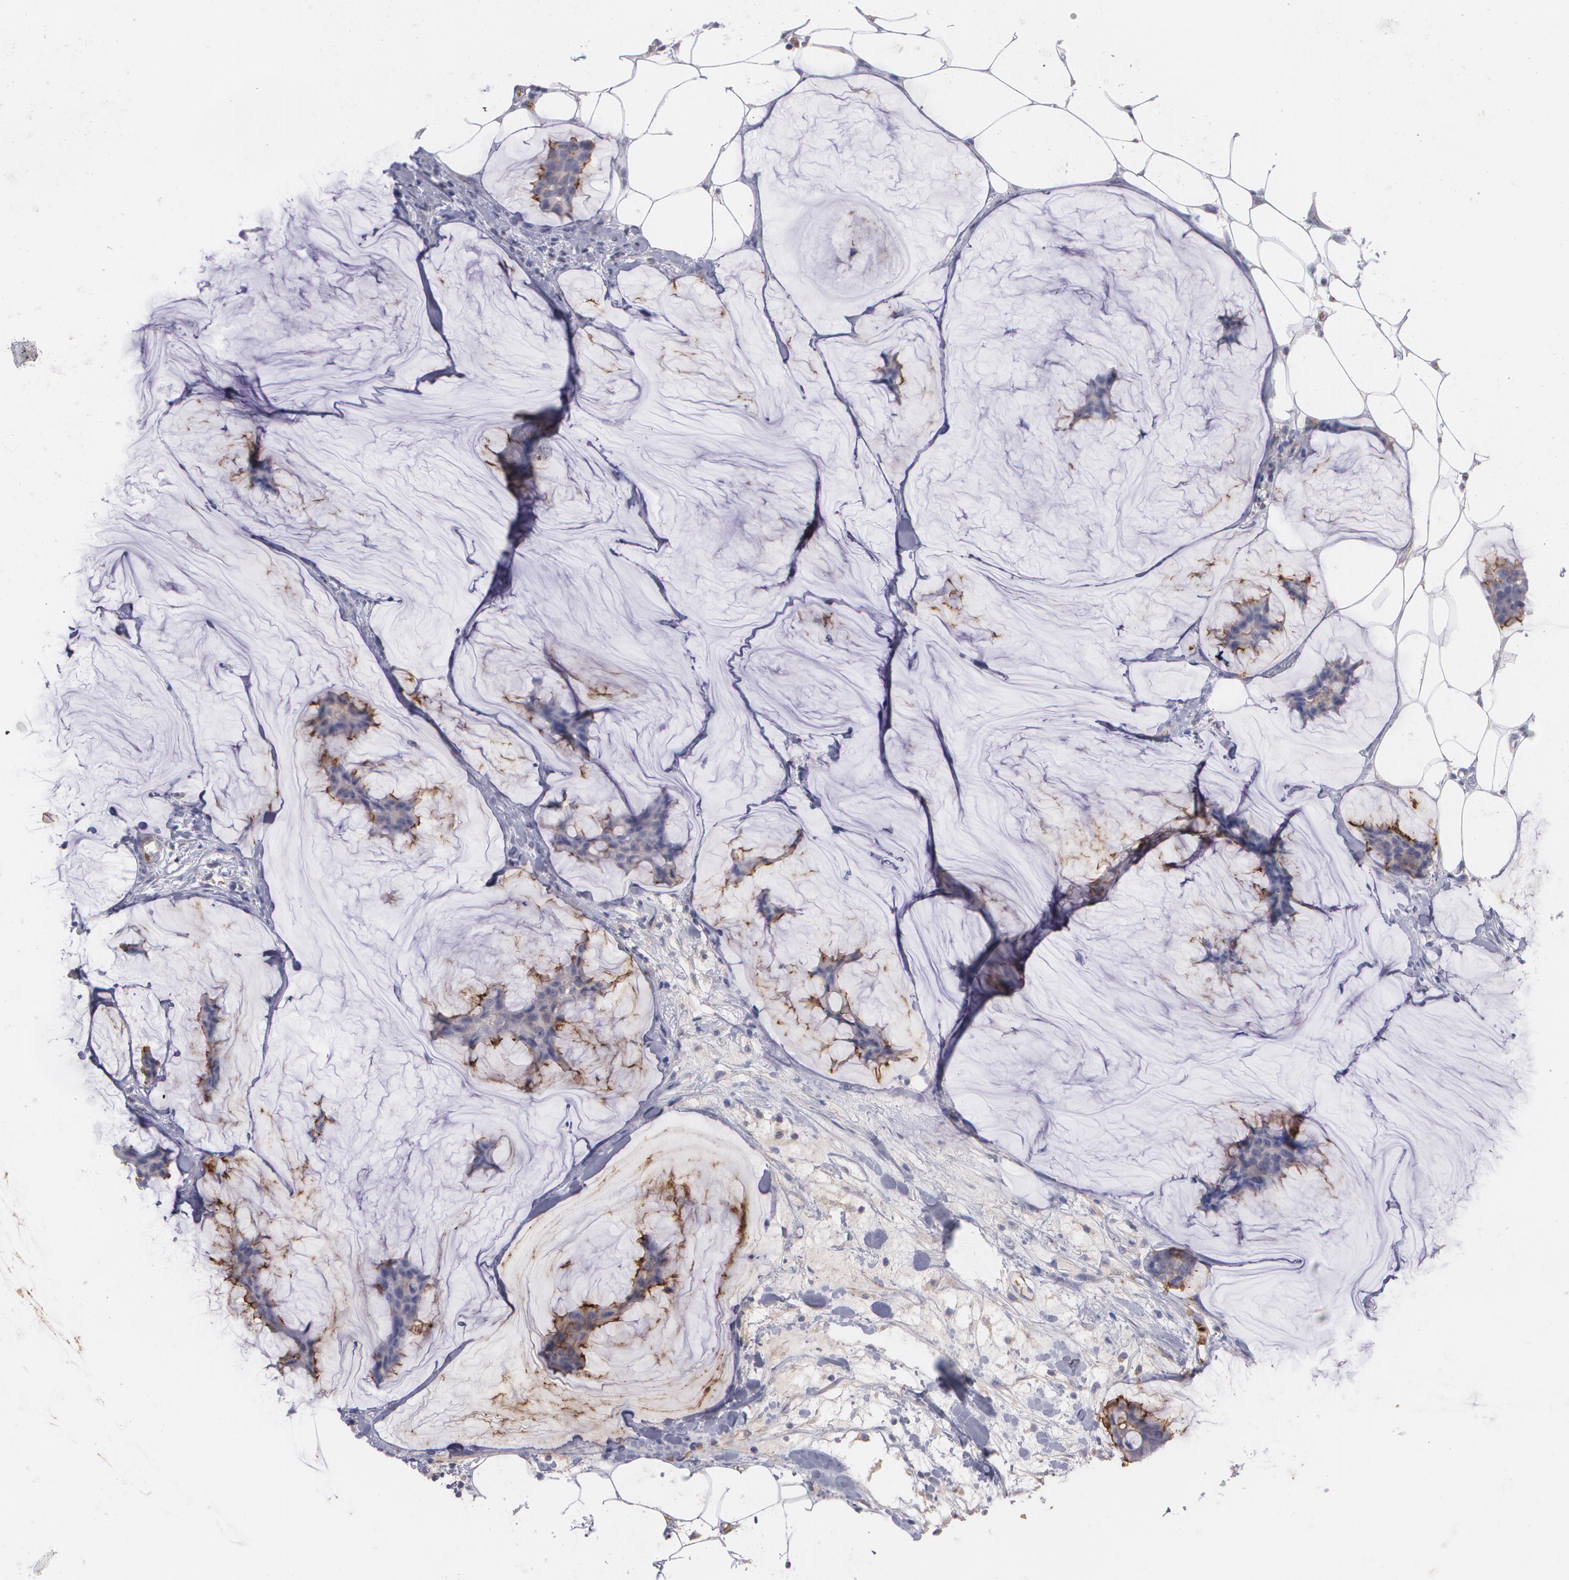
{"staining": {"intensity": "weak", "quantity": "25%-75%", "location": "cytoplasmic/membranous"}, "tissue": "breast cancer", "cell_type": "Tumor cells", "image_type": "cancer", "snomed": [{"axis": "morphology", "description": "Duct carcinoma"}, {"axis": "topography", "description": "Breast"}], "caption": "A brown stain labels weak cytoplasmic/membranous expression of a protein in human intraductal carcinoma (breast) tumor cells.", "gene": "ACE", "patient": {"sex": "female", "age": 93}}